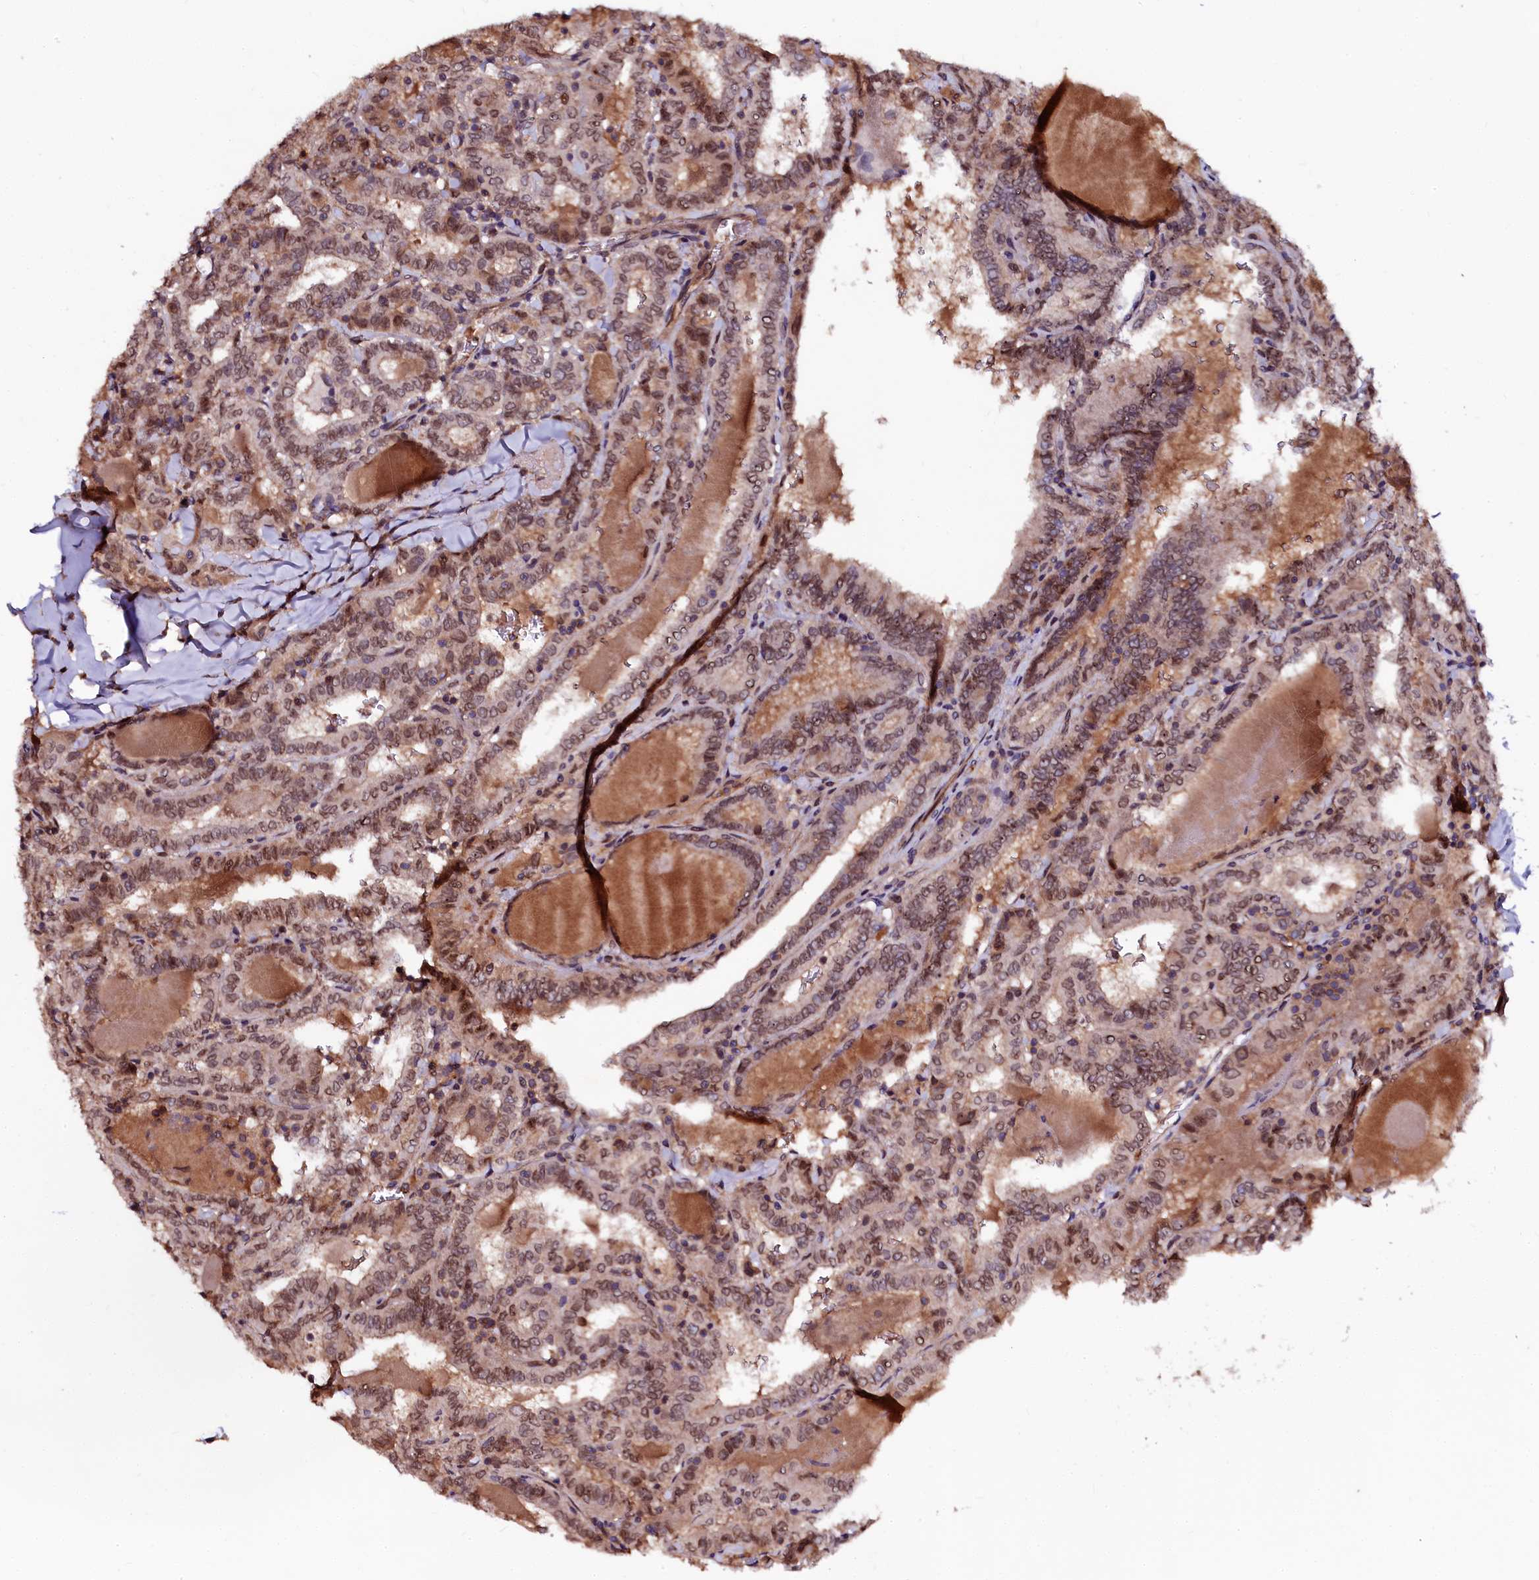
{"staining": {"intensity": "moderate", "quantity": ">75%", "location": "cytoplasmic/membranous,nuclear"}, "tissue": "thyroid cancer", "cell_type": "Tumor cells", "image_type": "cancer", "snomed": [{"axis": "morphology", "description": "Papillary adenocarcinoma, NOS"}, {"axis": "topography", "description": "Thyroid gland"}], "caption": "This is an image of immunohistochemistry staining of papillary adenocarcinoma (thyroid), which shows moderate staining in the cytoplasmic/membranous and nuclear of tumor cells.", "gene": "N4BP1", "patient": {"sex": "female", "age": 72}}